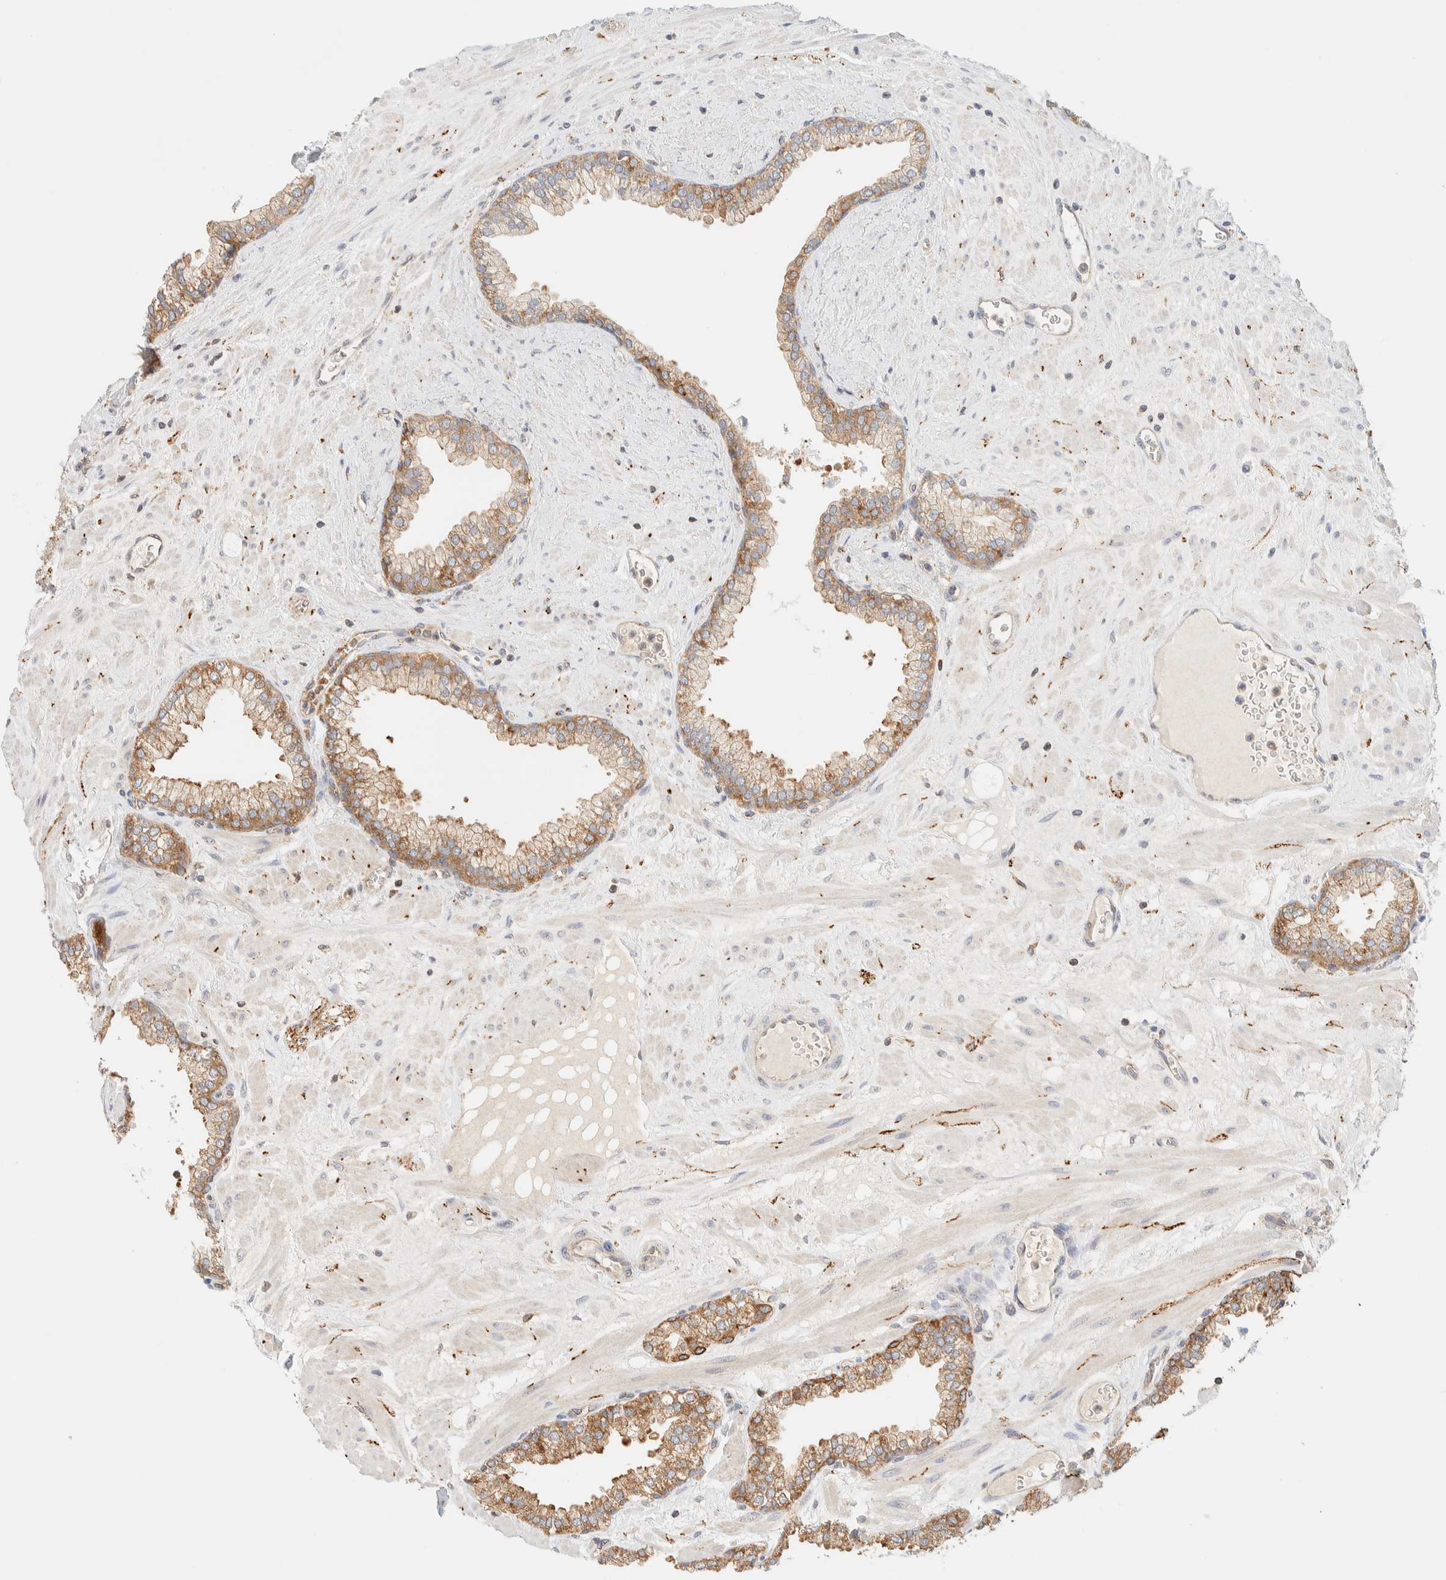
{"staining": {"intensity": "moderate", "quantity": ">75%", "location": "cytoplasmic/membranous"}, "tissue": "prostate", "cell_type": "Glandular cells", "image_type": "normal", "snomed": [{"axis": "morphology", "description": "Normal tissue, NOS"}, {"axis": "morphology", "description": "Urothelial carcinoma, Low grade"}, {"axis": "topography", "description": "Urinary bladder"}, {"axis": "topography", "description": "Prostate"}], "caption": "Glandular cells display medium levels of moderate cytoplasmic/membranous expression in approximately >75% of cells in benign prostate. (DAB (3,3'-diaminobenzidine) IHC, brown staining for protein, blue staining for nuclei).", "gene": "TBC1D8B", "patient": {"sex": "male", "age": 60}}